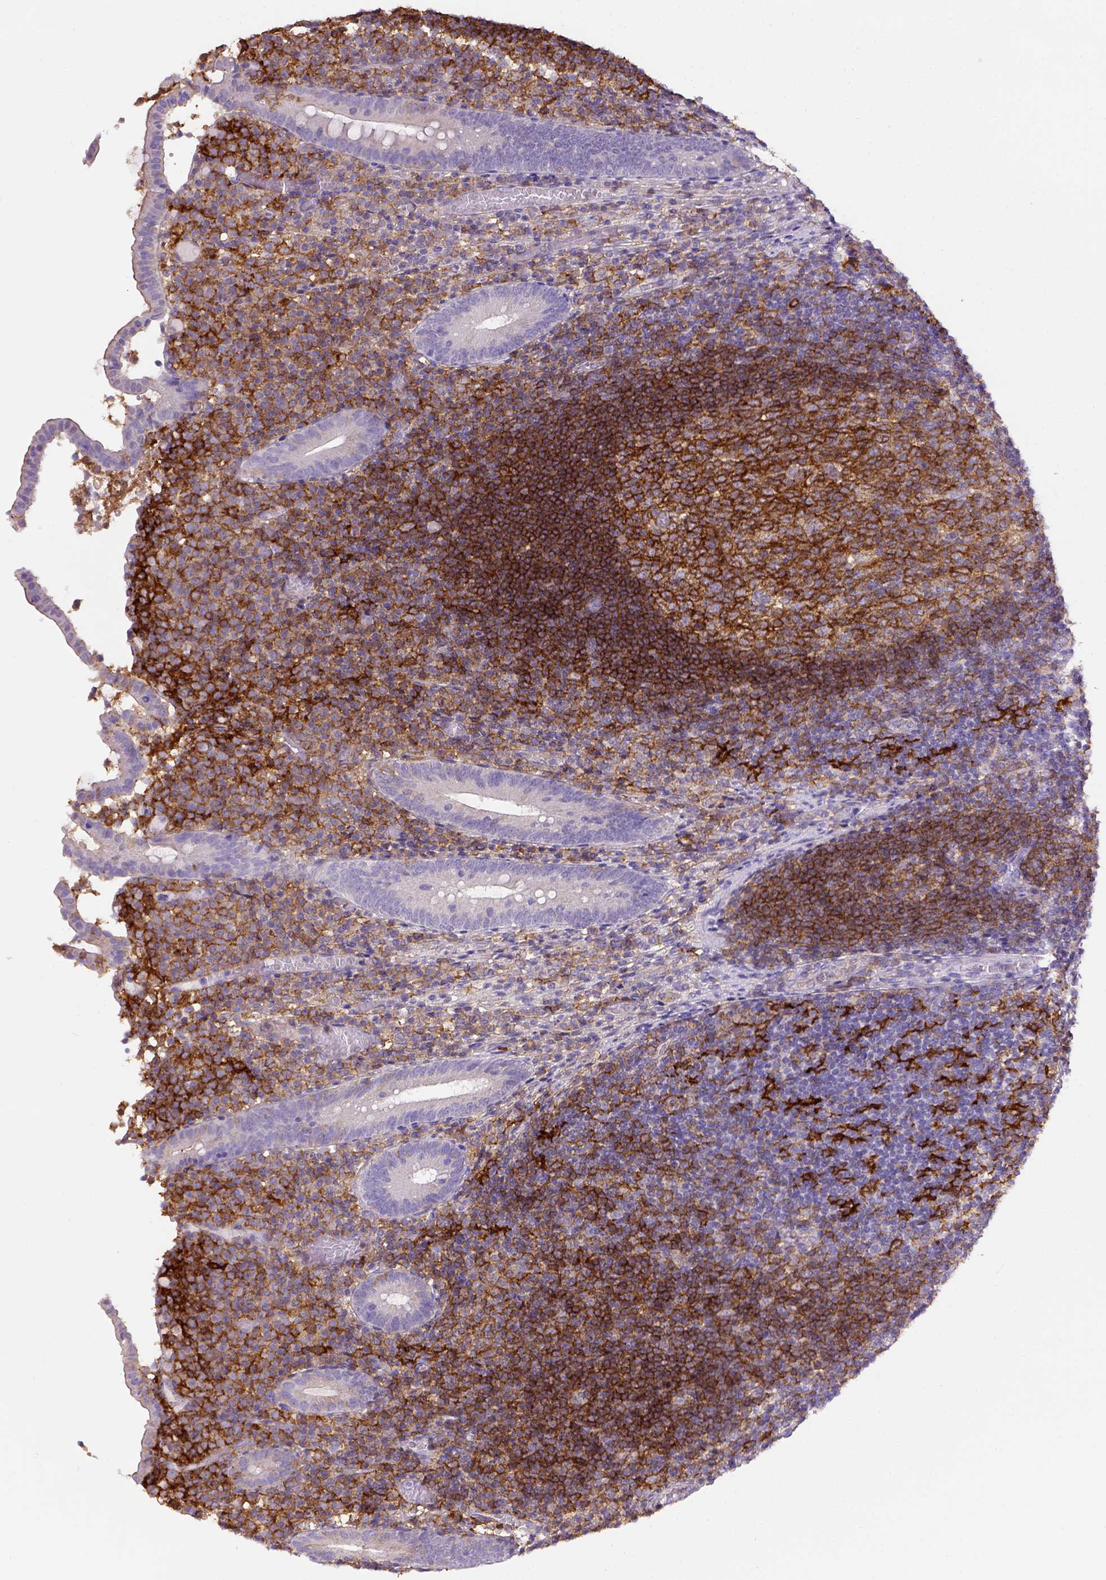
{"staining": {"intensity": "negative", "quantity": "none", "location": "none"}, "tissue": "appendix", "cell_type": "Glandular cells", "image_type": "normal", "snomed": [{"axis": "morphology", "description": "Normal tissue, NOS"}, {"axis": "topography", "description": "Appendix"}], "caption": "This is a micrograph of immunohistochemistry staining of unremarkable appendix, which shows no staining in glandular cells. (DAB (3,3'-diaminobenzidine) immunohistochemistry with hematoxylin counter stain).", "gene": "CD40", "patient": {"sex": "female", "age": 32}}